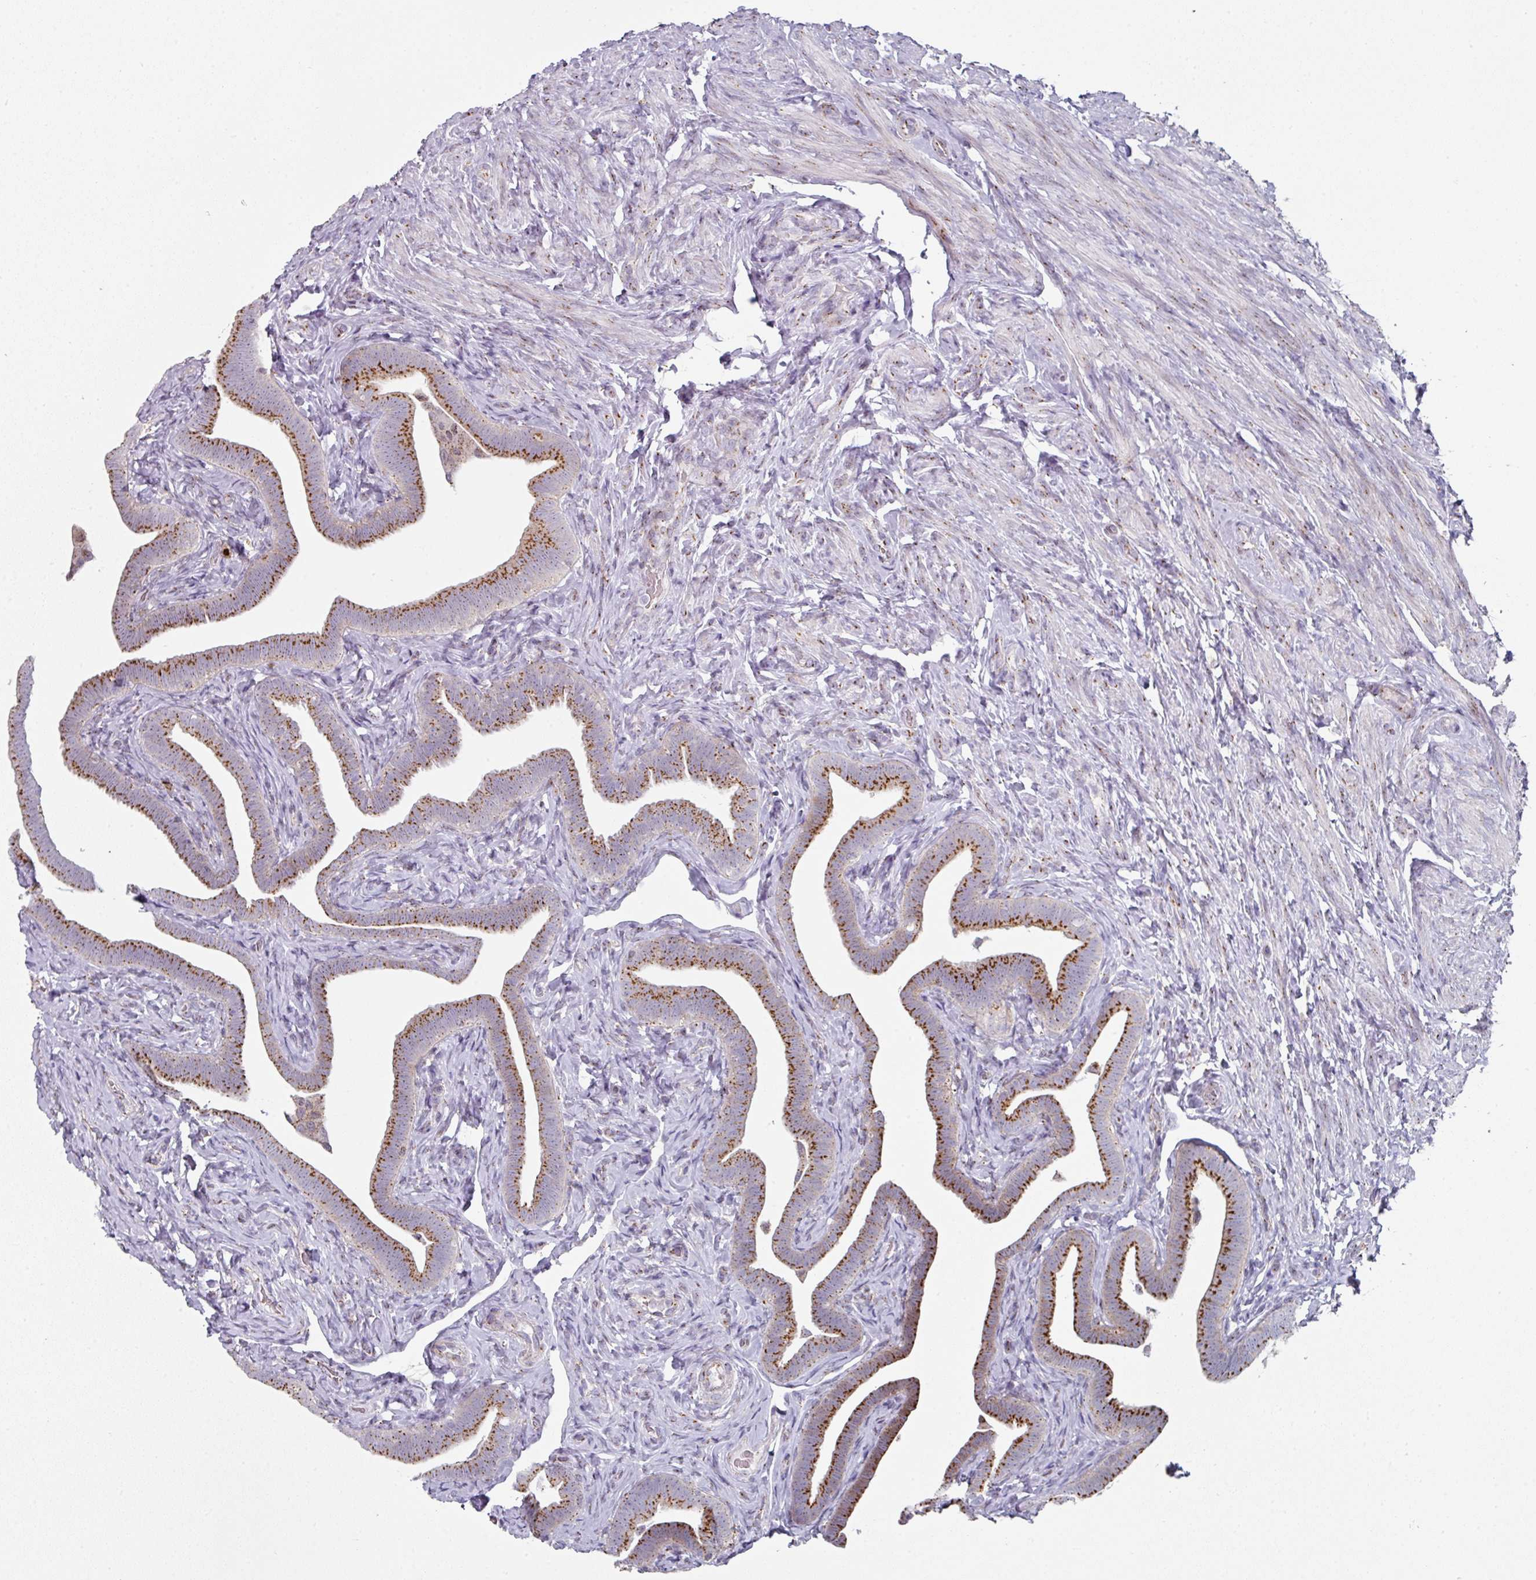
{"staining": {"intensity": "strong", "quantity": ">75%", "location": "cytoplasmic/membranous"}, "tissue": "fallopian tube", "cell_type": "Glandular cells", "image_type": "normal", "snomed": [{"axis": "morphology", "description": "Normal tissue, NOS"}, {"axis": "topography", "description": "Fallopian tube"}], "caption": "Immunohistochemical staining of normal fallopian tube exhibits high levels of strong cytoplasmic/membranous expression in approximately >75% of glandular cells. (IHC, brightfield microscopy, high magnification).", "gene": "CCDC85B", "patient": {"sex": "female", "age": 69}}